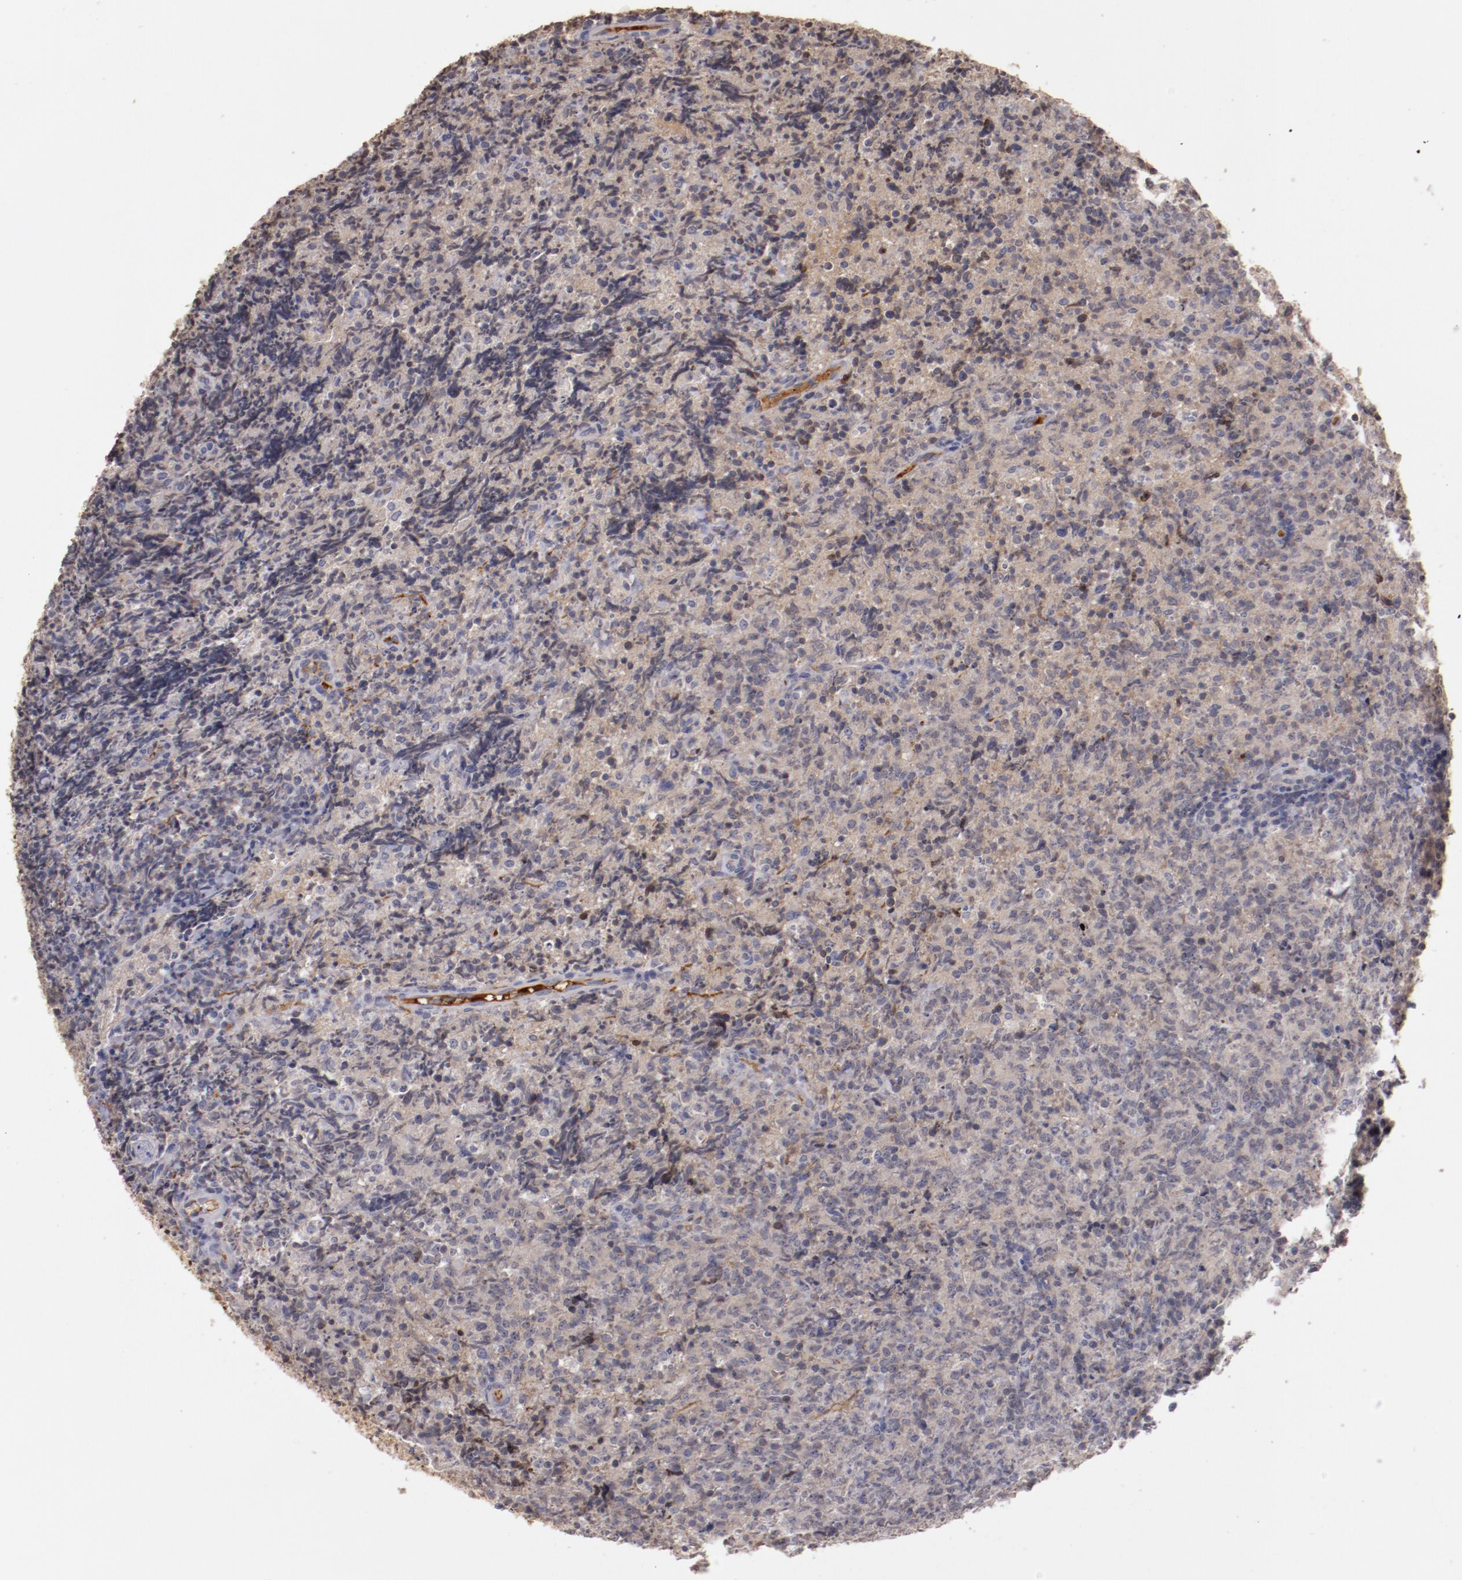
{"staining": {"intensity": "weak", "quantity": "25%-75%", "location": "cytoplasmic/membranous"}, "tissue": "lymphoma", "cell_type": "Tumor cells", "image_type": "cancer", "snomed": [{"axis": "morphology", "description": "Malignant lymphoma, non-Hodgkin's type, High grade"}, {"axis": "topography", "description": "Tonsil"}], "caption": "Immunohistochemical staining of lymphoma displays weak cytoplasmic/membranous protein expression in approximately 25%-75% of tumor cells.", "gene": "MBL2", "patient": {"sex": "female", "age": 36}}